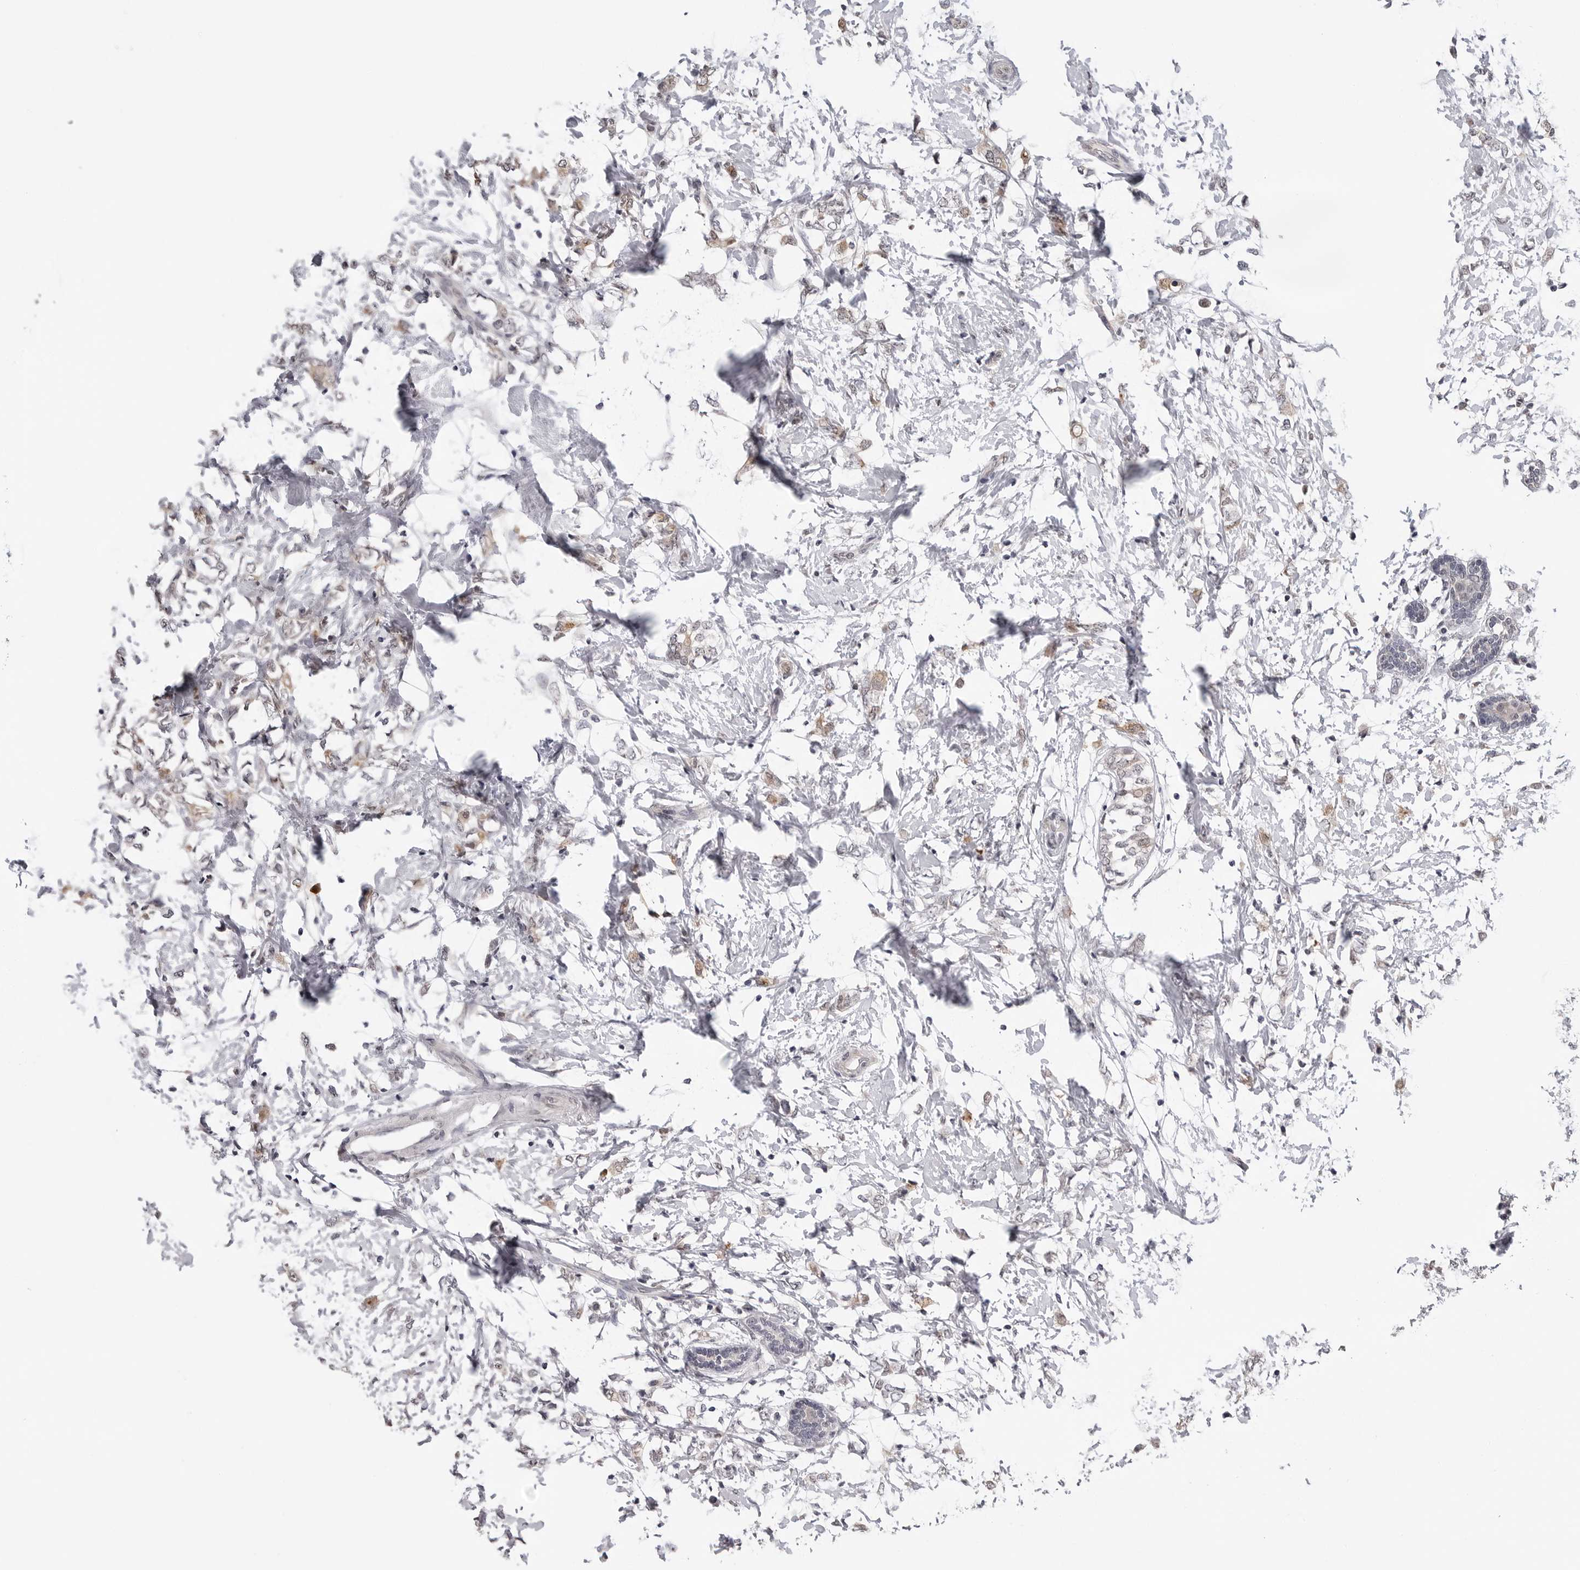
{"staining": {"intensity": "weak", "quantity": "25%-75%", "location": "cytoplasmic/membranous"}, "tissue": "breast cancer", "cell_type": "Tumor cells", "image_type": "cancer", "snomed": [{"axis": "morphology", "description": "Normal tissue, NOS"}, {"axis": "morphology", "description": "Lobular carcinoma"}, {"axis": "topography", "description": "Breast"}], "caption": "Breast lobular carcinoma stained with a brown dye exhibits weak cytoplasmic/membranous positive positivity in about 25%-75% of tumor cells.", "gene": "CDK20", "patient": {"sex": "female", "age": 47}}